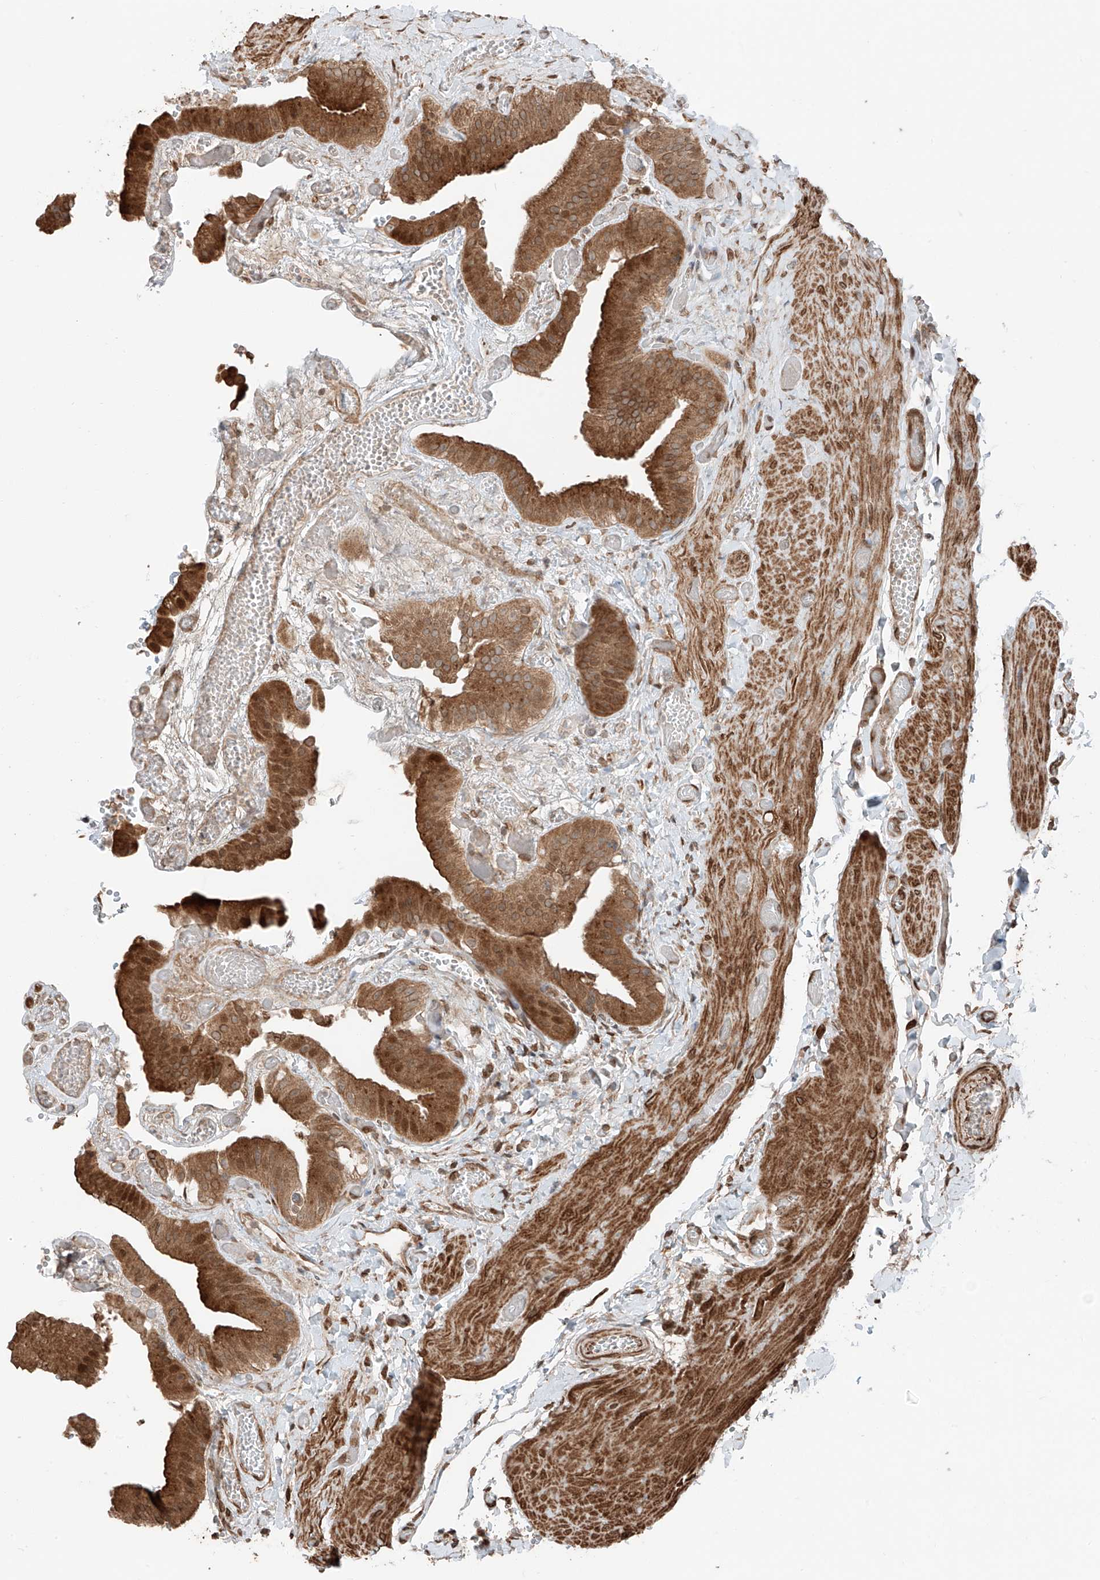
{"staining": {"intensity": "strong", "quantity": ">75%", "location": "cytoplasmic/membranous,nuclear"}, "tissue": "gallbladder", "cell_type": "Glandular cells", "image_type": "normal", "snomed": [{"axis": "morphology", "description": "Normal tissue, NOS"}, {"axis": "topography", "description": "Gallbladder"}], "caption": "DAB immunohistochemical staining of benign gallbladder shows strong cytoplasmic/membranous,nuclear protein staining in about >75% of glandular cells.", "gene": "CEP162", "patient": {"sex": "female", "age": 64}}